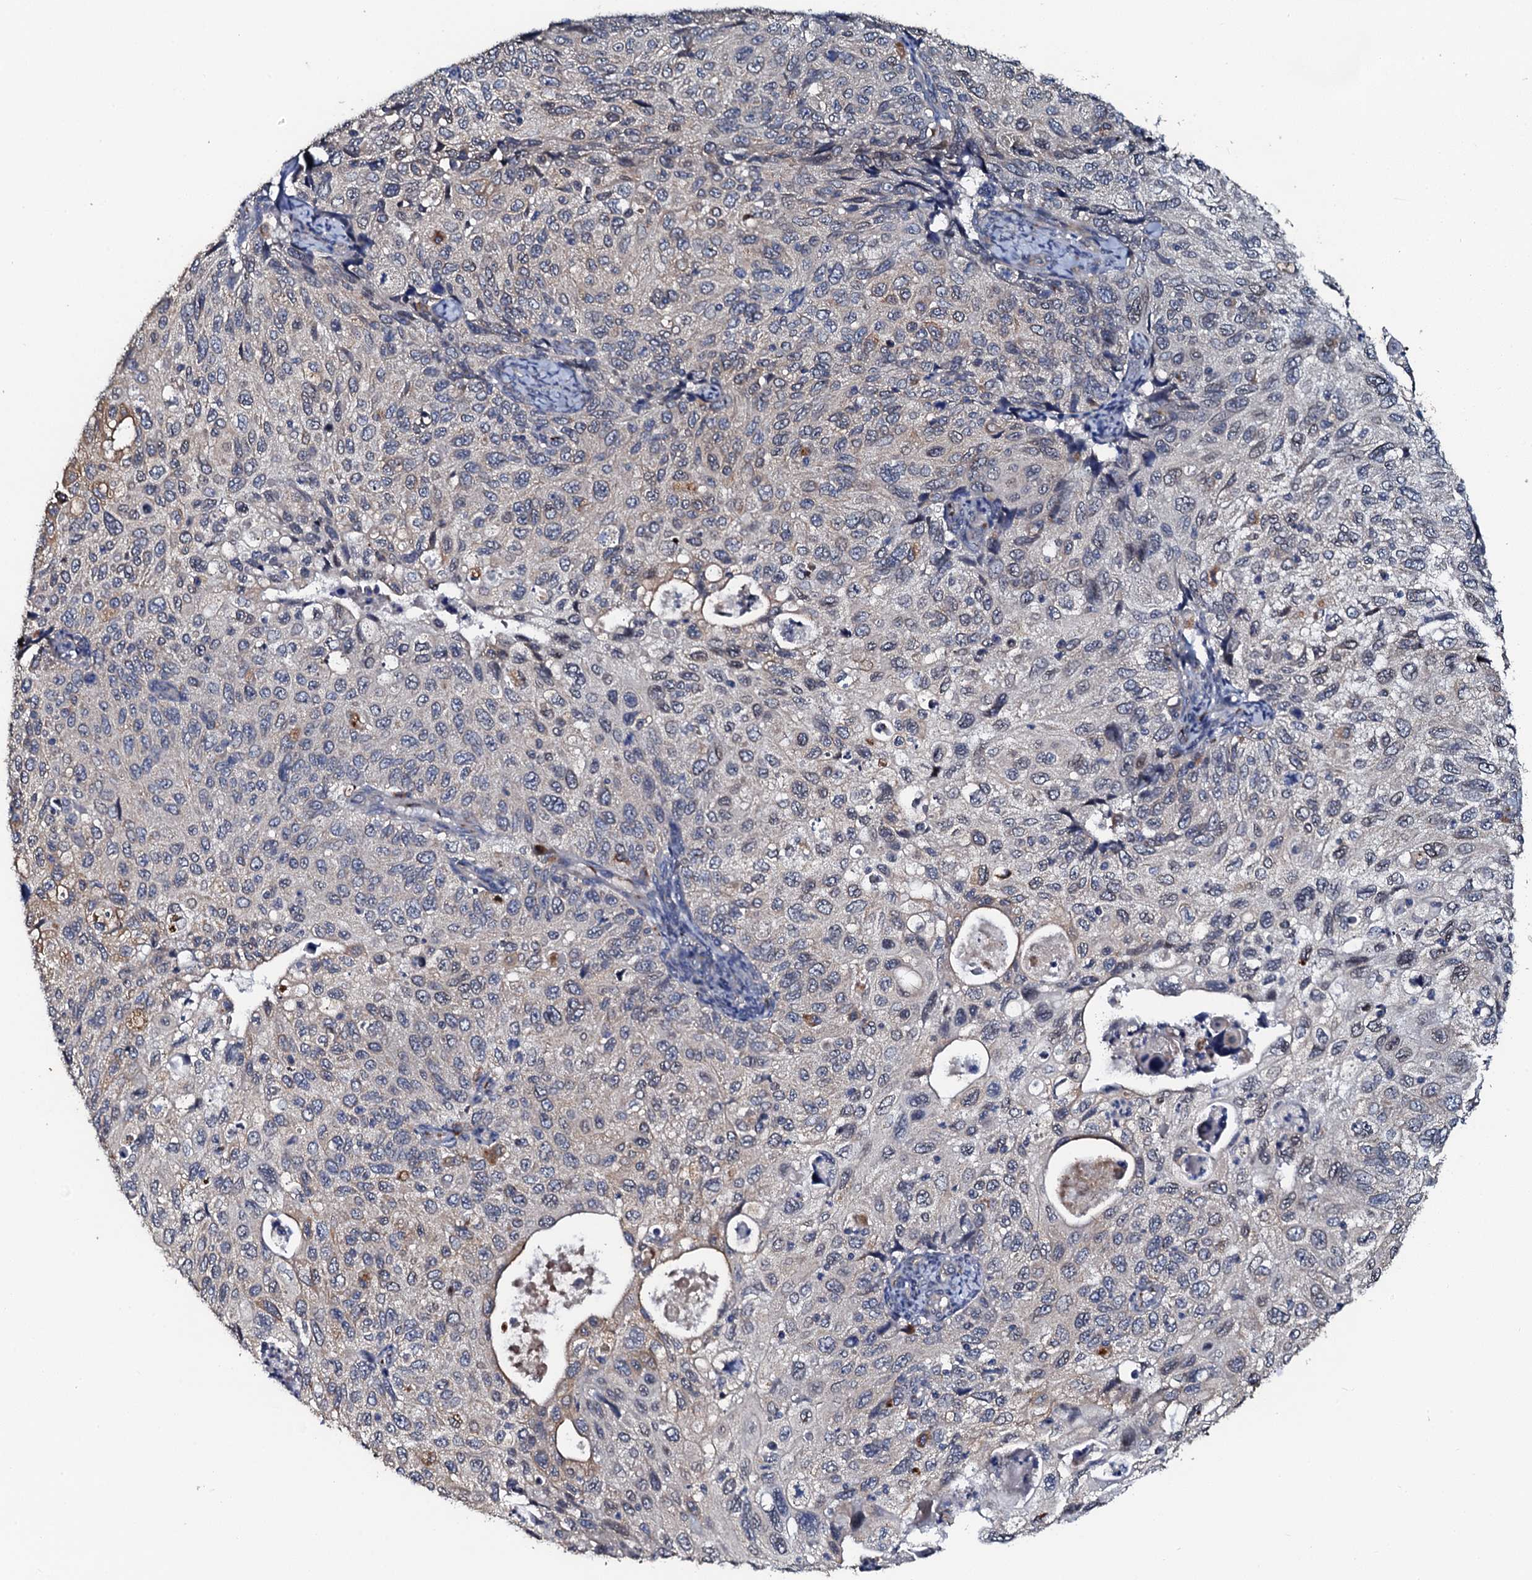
{"staining": {"intensity": "weak", "quantity": "<25%", "location": "cytoplasmic/membranous"}, "tissue": "cervical cancer", "cell_type": "Tumor cells", "image_type": "cancer", "snomed": [{"axis": "morphology", "description": "Squamous cell carcinoma, NOS"}, {"axis": "topography", "description": "Cervix"}], "caption": "A high-resolution micrograph shows immunohistochemistry (IHC) staining of squamous cell carcinoma (cervical), which displays no significant positivity in tumor cells.", "gene": "GLCE", "patient": {"sex": "female", "age": 70}}